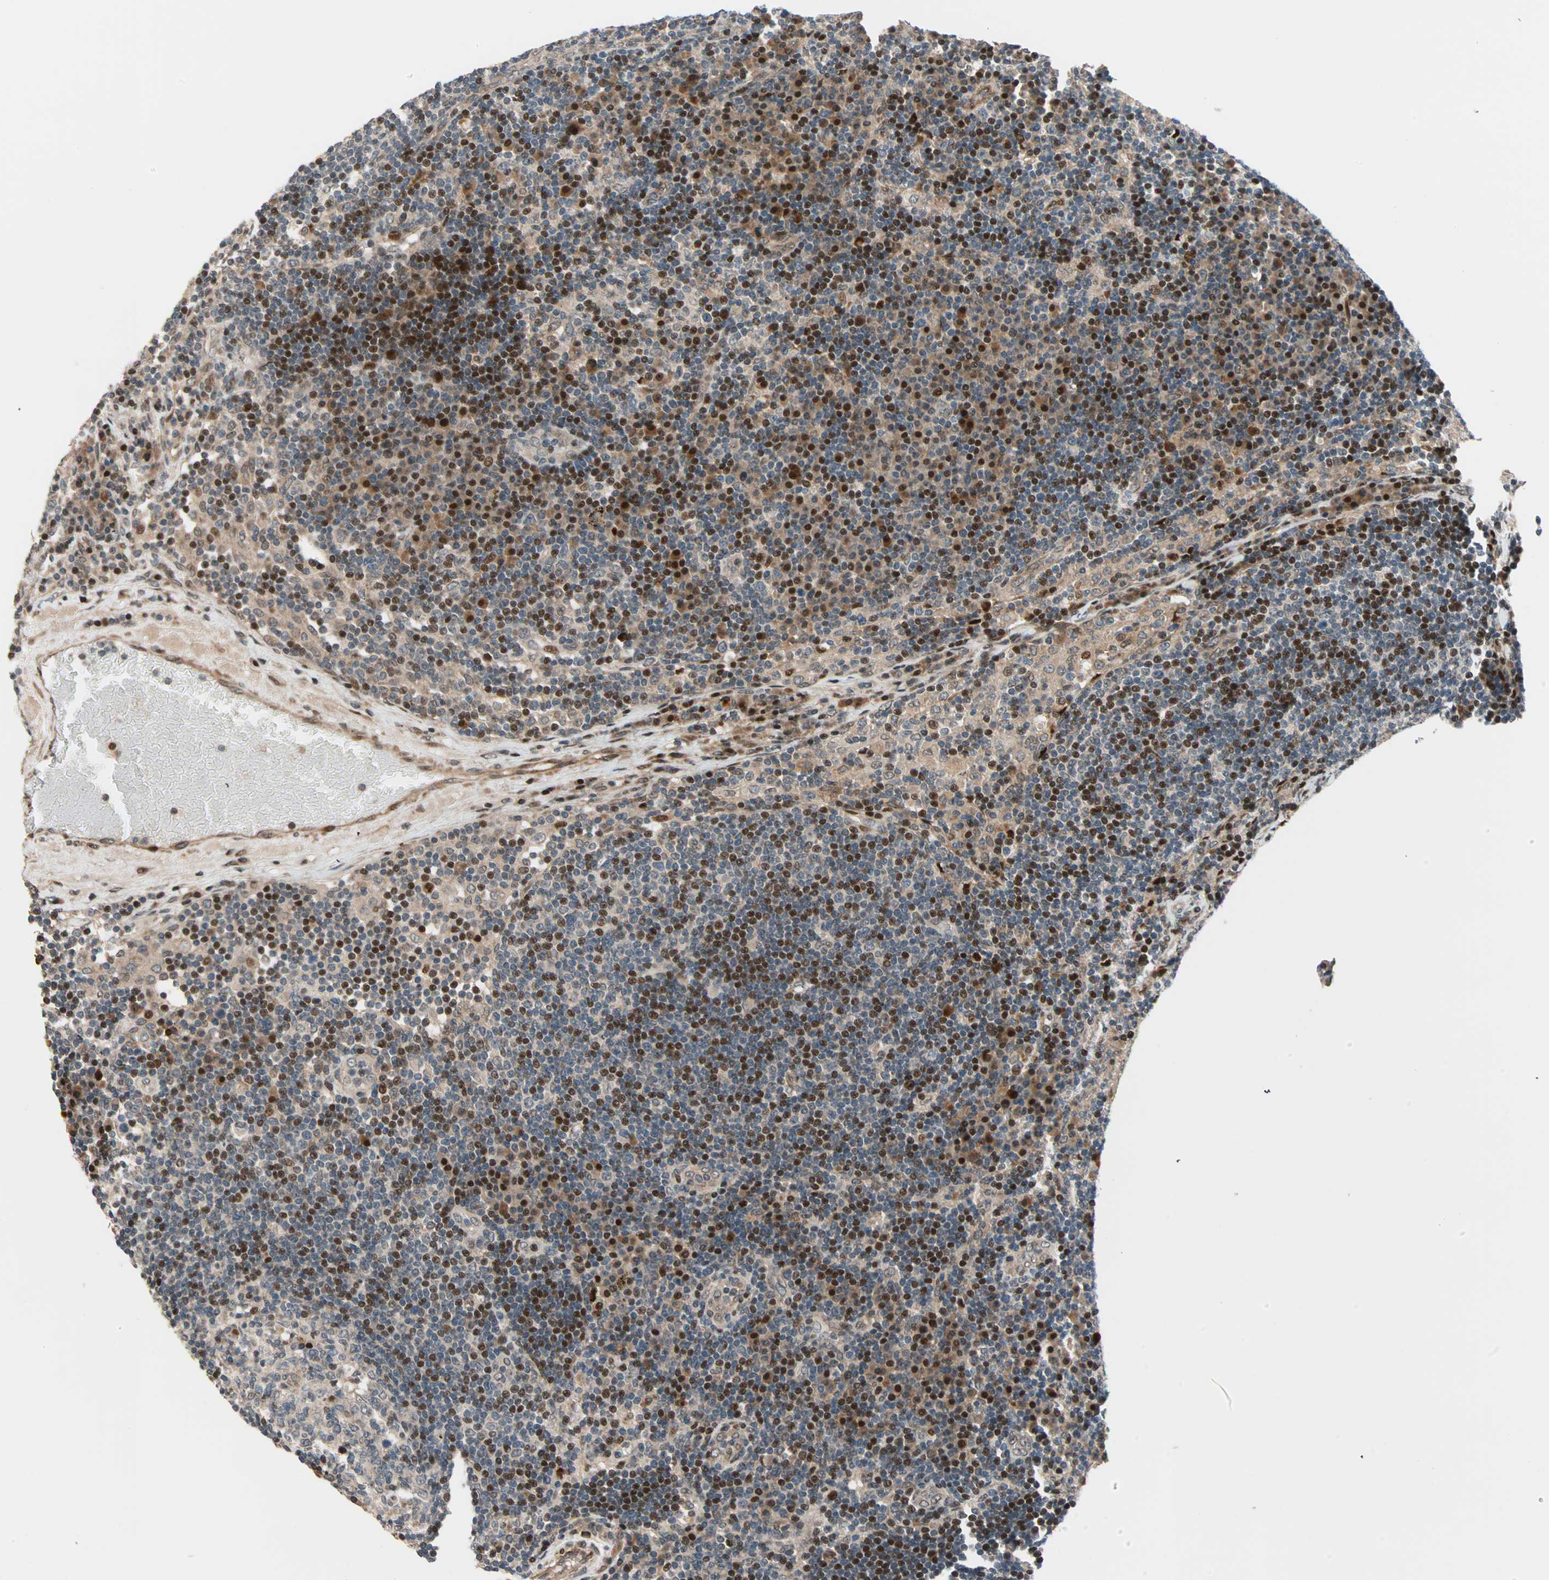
{"staining": {"intensity": "moderate", "quantity": "<25%", "location": "nuclear"}, "tissue": "lymph node", "cell_type": "Germinal center cells", "image_type": "normal", "snomed": [{"axis": "morphology", "description": "Normal tissue, NOS"}, {"axis": "morphology", "description": "Squamous cell carcinoma, metastatic, NOS"}, {"axis": "topography", "description": "Lymph node"}], "caption": "IHC image of unremarkable human lymph node stained for a protein (brown), which reveals low levels of moderate nuclear expression in about <25% of germinal center cells.", "gene": "HECW1", "patient": {"sex": "female", "age": 53}}